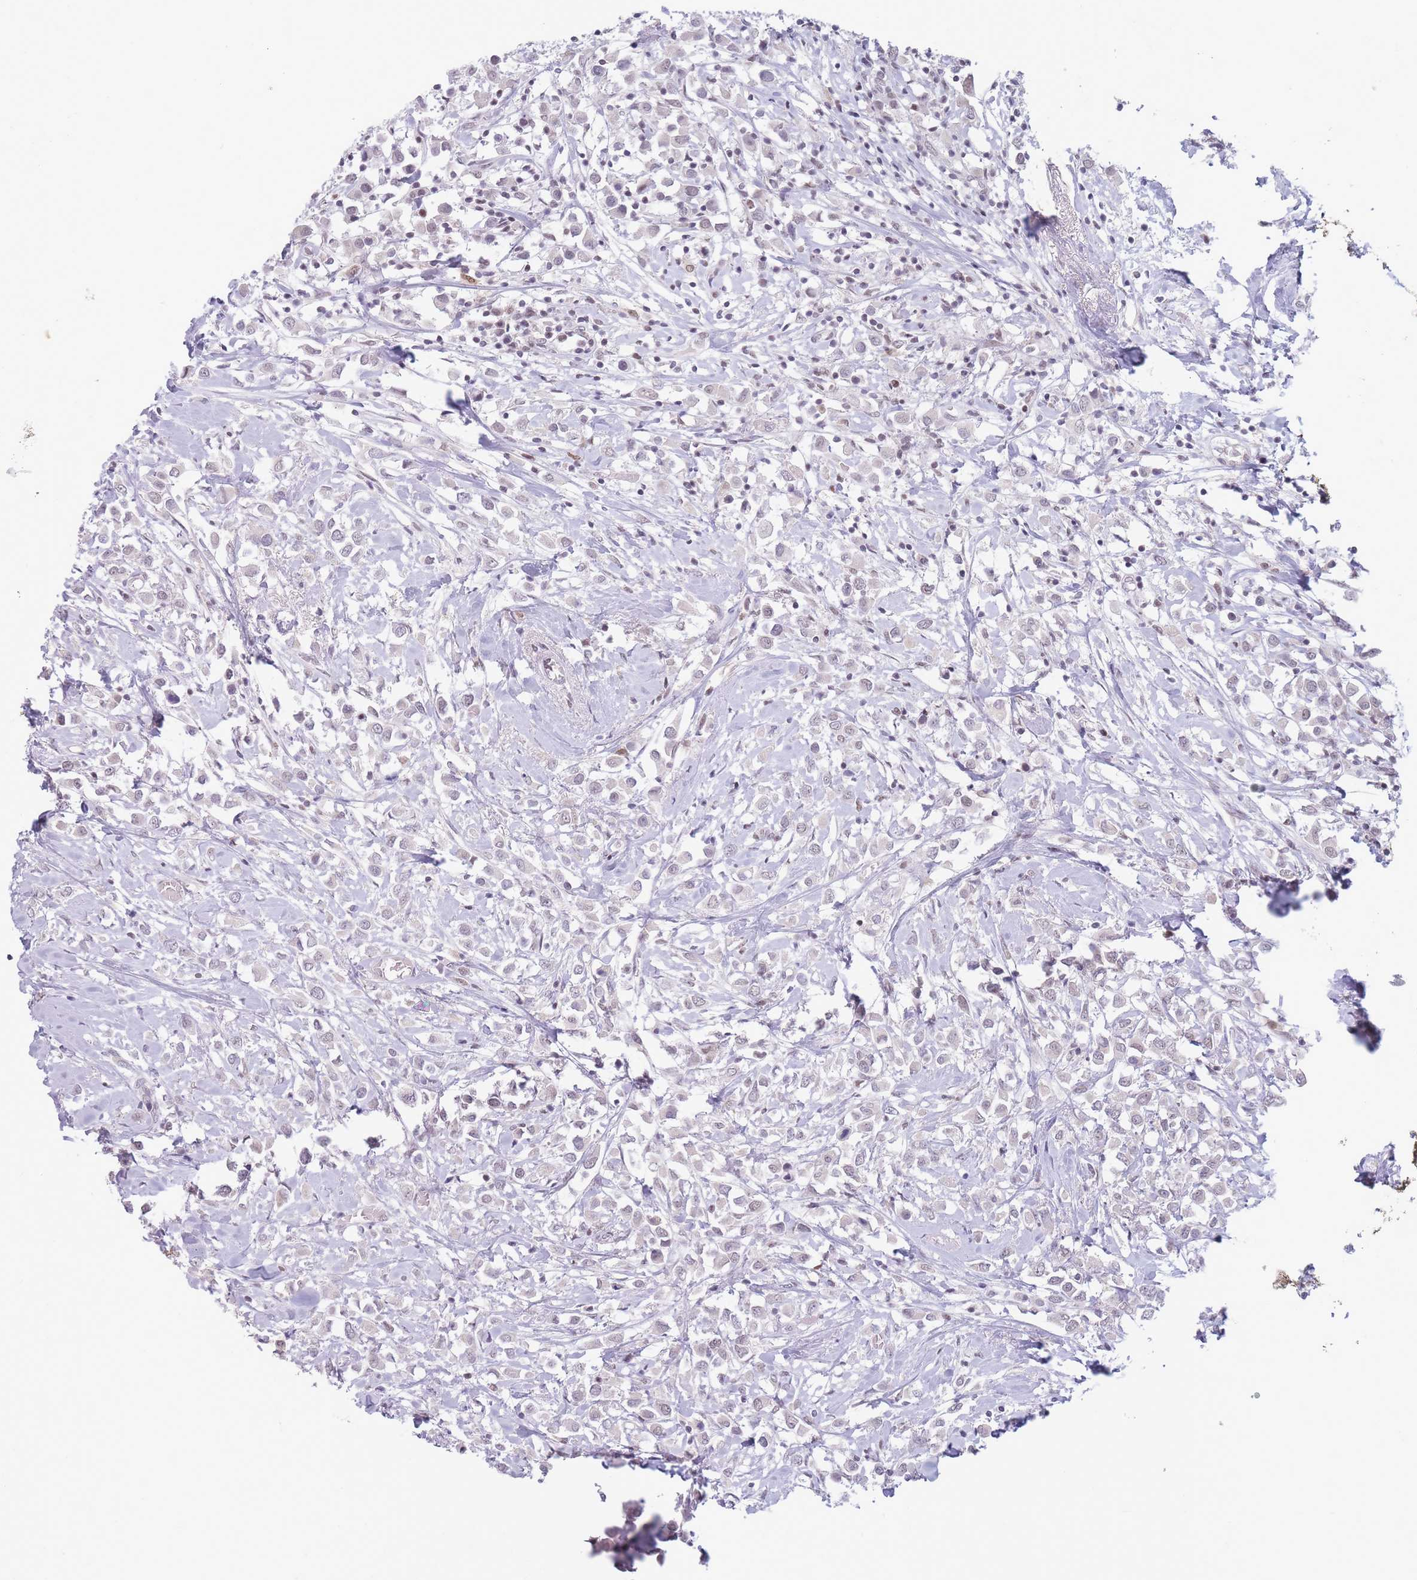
{"staining": {"intensity": "negative", "quantity": "none", "location": "none"}, "tissue": "breast cancer", "cell_type": "Tumor cells", "image_type": "cancer", "snomed": [{"axis": "morphology", "description": "Duct carcinoma"}, {"axis": "topography", "description": "Breast"}], "caption": "High power microscopy image of an immunohistochemistry micrograph of intraductal carcinoma (breast), revealing no significant expression in tumor cells.", "gene": "ARID3B", "patient": {"sex": "female", "age": 61}}